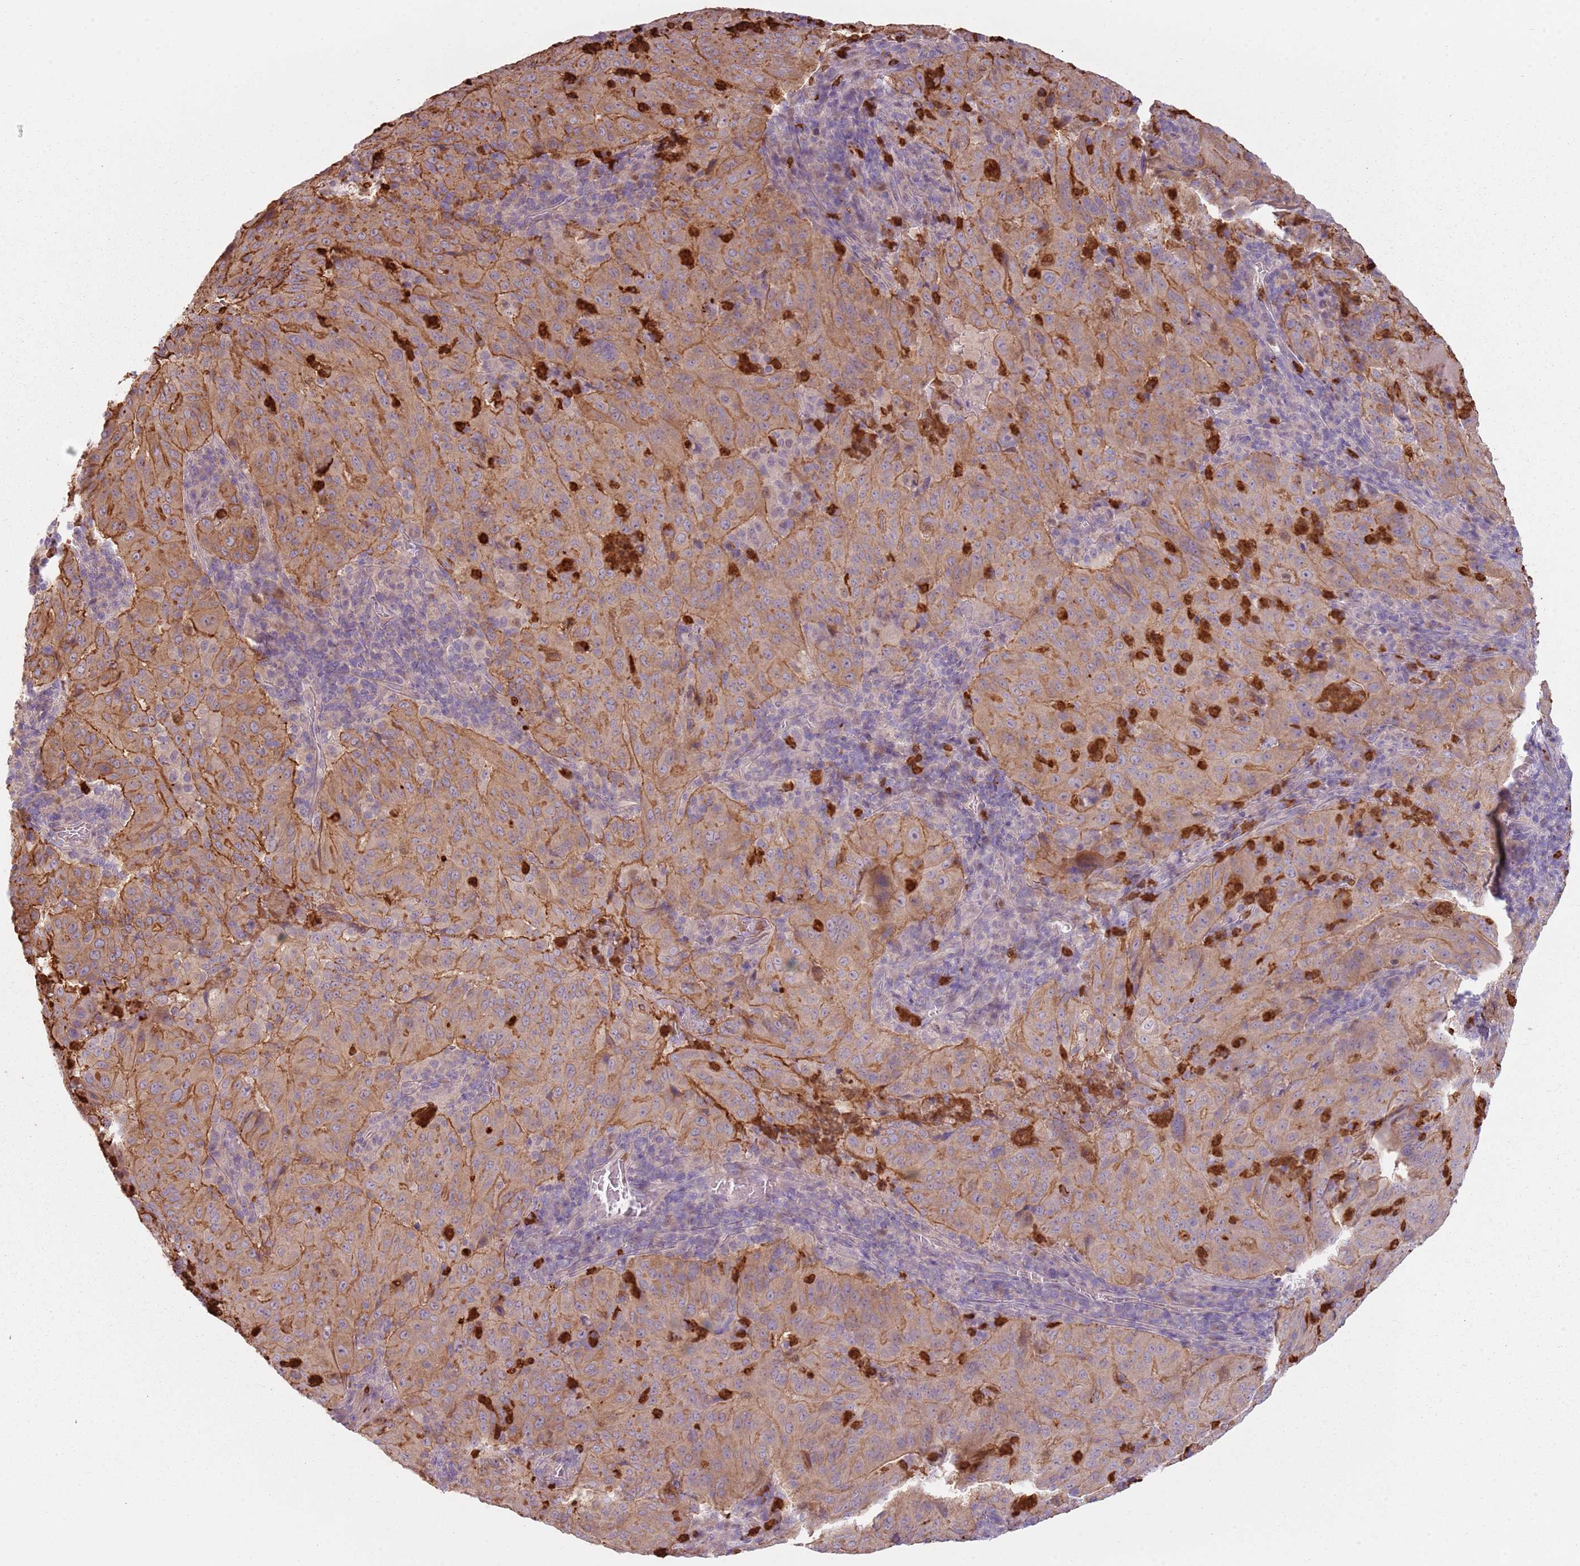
{"staining": {"intensity": "moderate", "quantity": ">75%", "location": "cytoplasmic/membranous"}, "tissue": "pancreatic cancer", "cell_type": "Tumor cells", "image_type": "cancer", "snomed": [{"axis": "morphology", "description": "Adenocarcinoma, NOS"}, {"axis": "topography", "description": "Pancreas"}], "caption": "Protein staining by immunohistochemistry reveals moderate cytoplasmic/membranous positivity in approximately >75% of tumor cells in pancreatic cancer (adenocarcinoma). (DAB (3,3'-diaminobenzidine) IHC with brightfield microscopy, high magnification).", "gene": "SPAG4", "patient": {"sex": "male", "age": 63}}